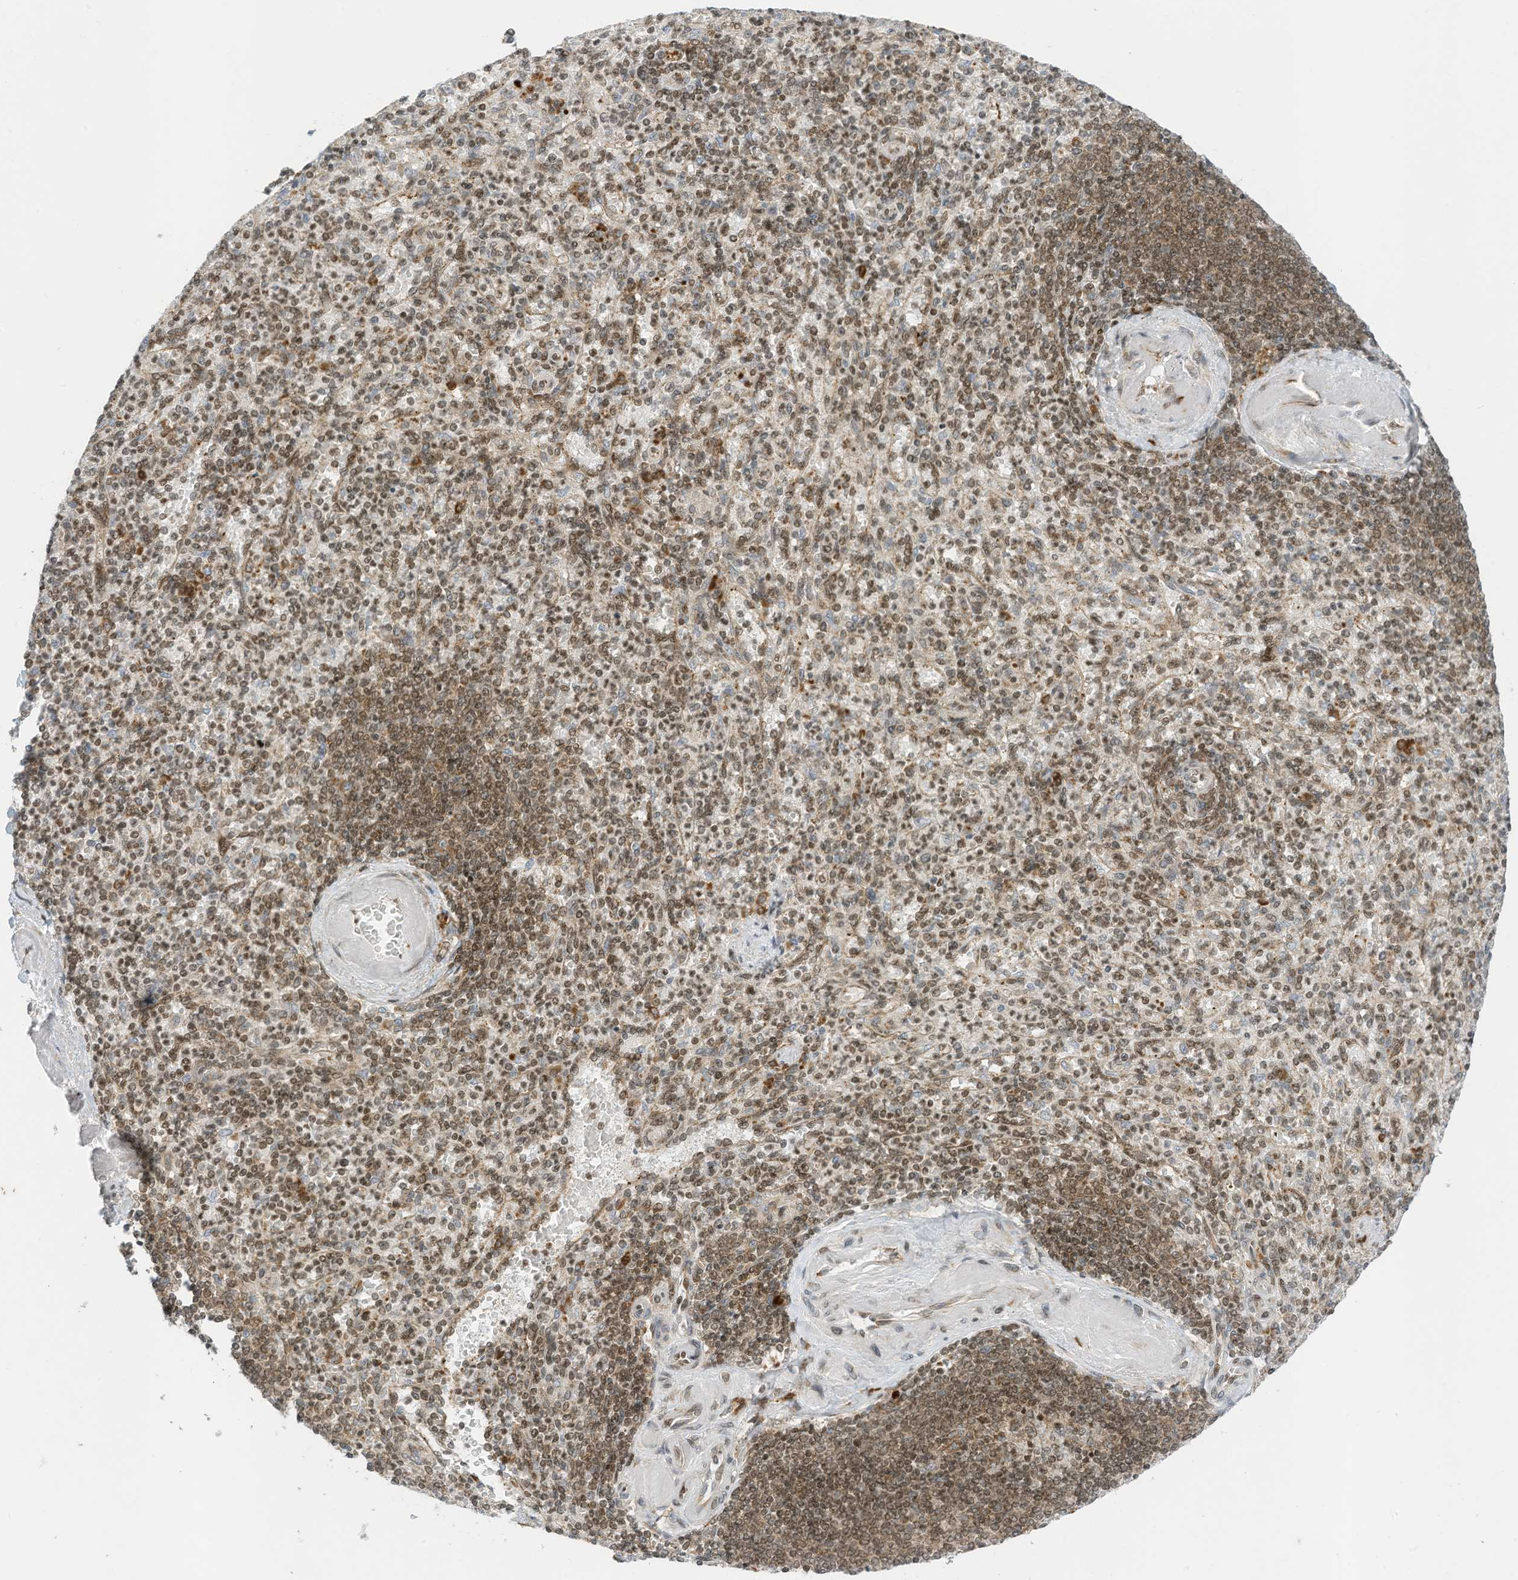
{"staining": {"intensity": "weak", "quantity": "25%-75%", "location": "nuclear"}, "tissue": "spleen", "cell_type": "Cells in red pulp", "image_type": "normal", "snomed": [{"axis": "morphology", "description": "Normal tissue, NOS"}, {"axis": "topography", "description": "Spleen"}], "caption": "High-power microscopy captured an immunohistochemistry (IHC) photomicrograph of normal spleen, revealing weak nuclear staining in approximately 25%-75% of cells in red pulp.", "gene": "EDF1", "patient": {"sex": "female", "age": 74}}